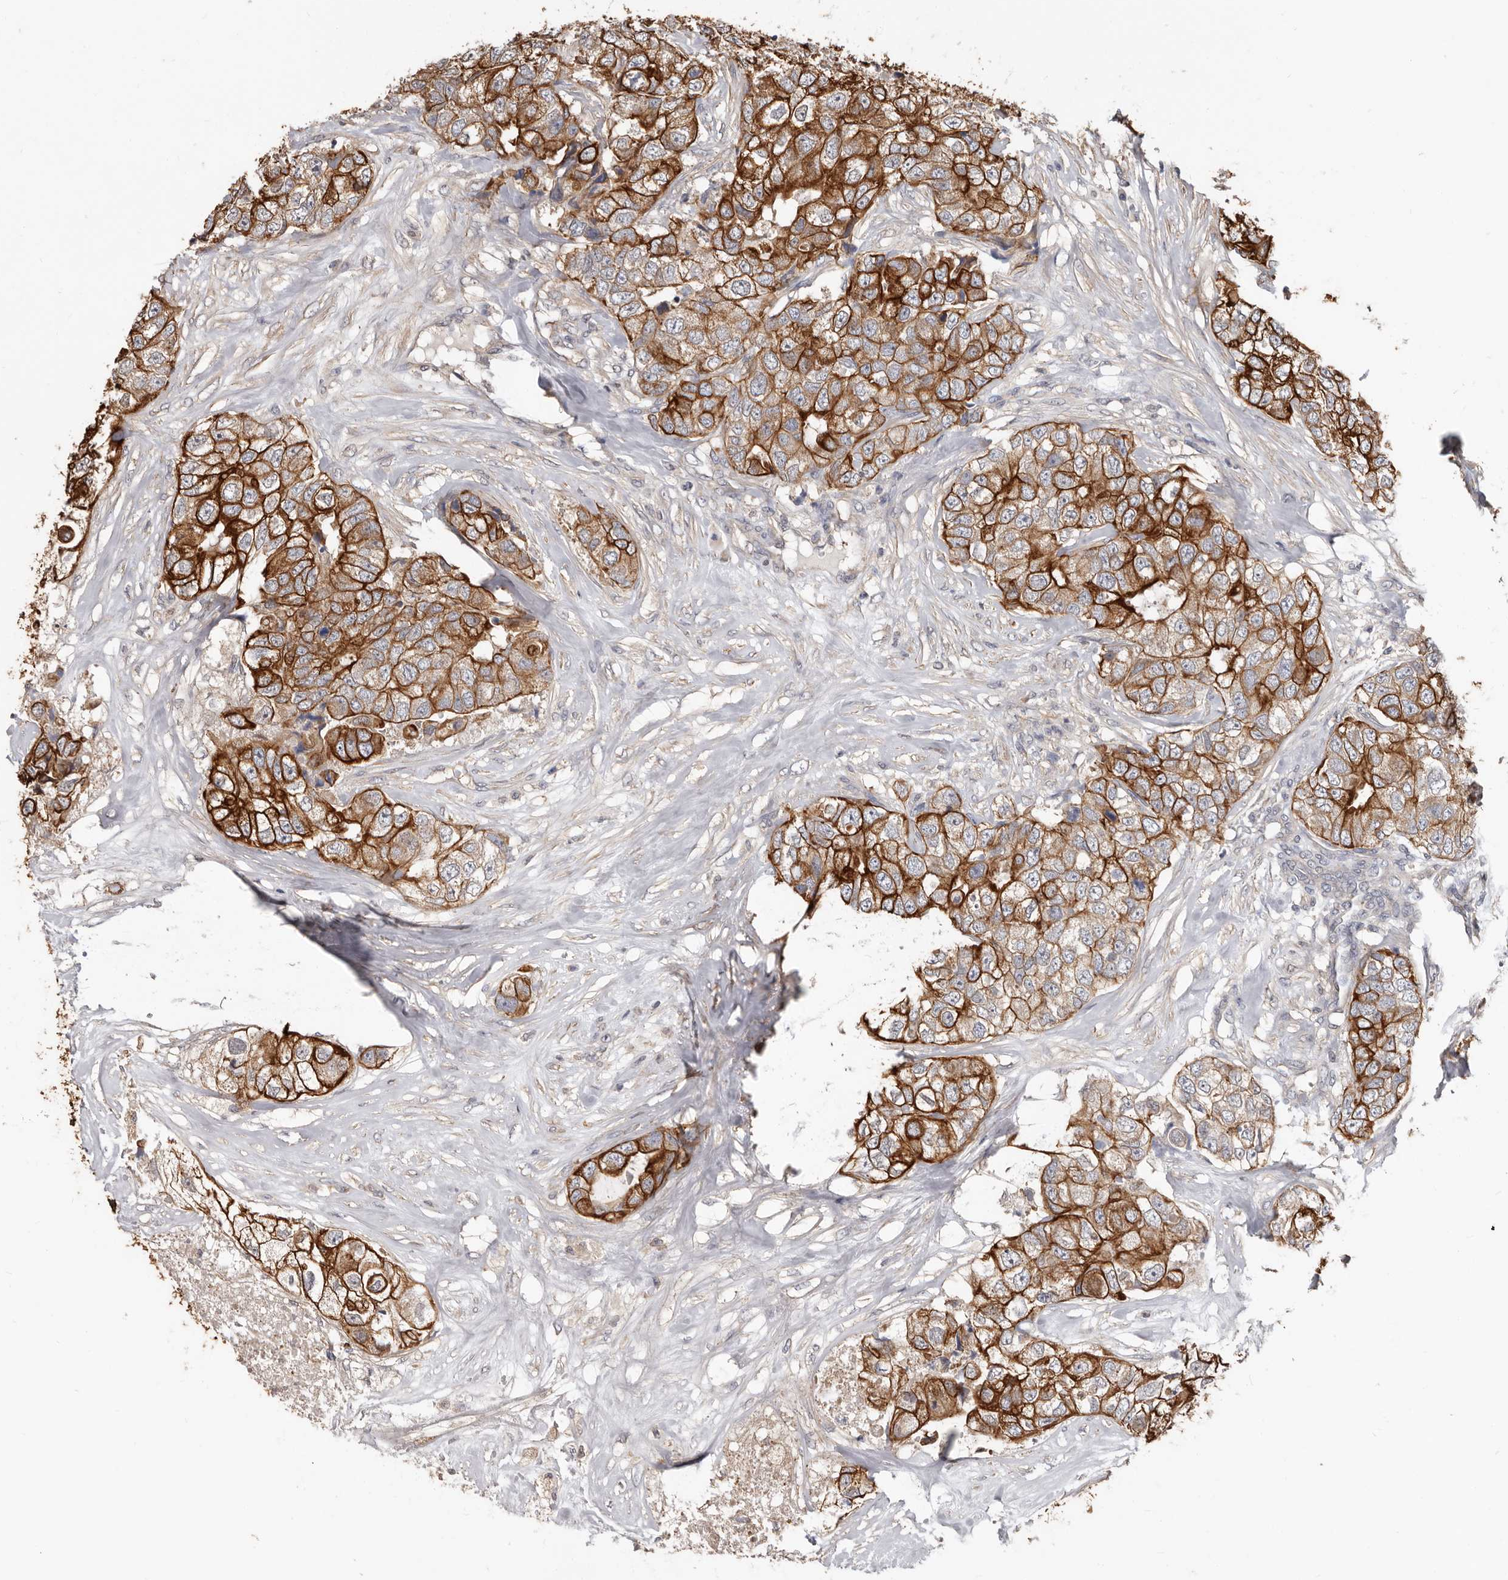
{"staining": {"intensity": "strong", "quantity": ">75%", "location": "cytoplasmic/membranous"}, "tissue": "breast cancer", "cell_type": "Tumor cells", "image_type": "cancer", "snomed": [{"axis": "morphology", "description": "Duct carcinoma"}, {"axis": "topography", "description": "Breast"}], "caption": "A high-resolution photomicrograph shows IHC staining of invasive ductal carcinoma (breast), which shows strong cytoplasmic/membranous positivity in approximately >75% of tumor cells.", "gene": "MRPL18", "patient": {"sex": "female", "age": 62}}